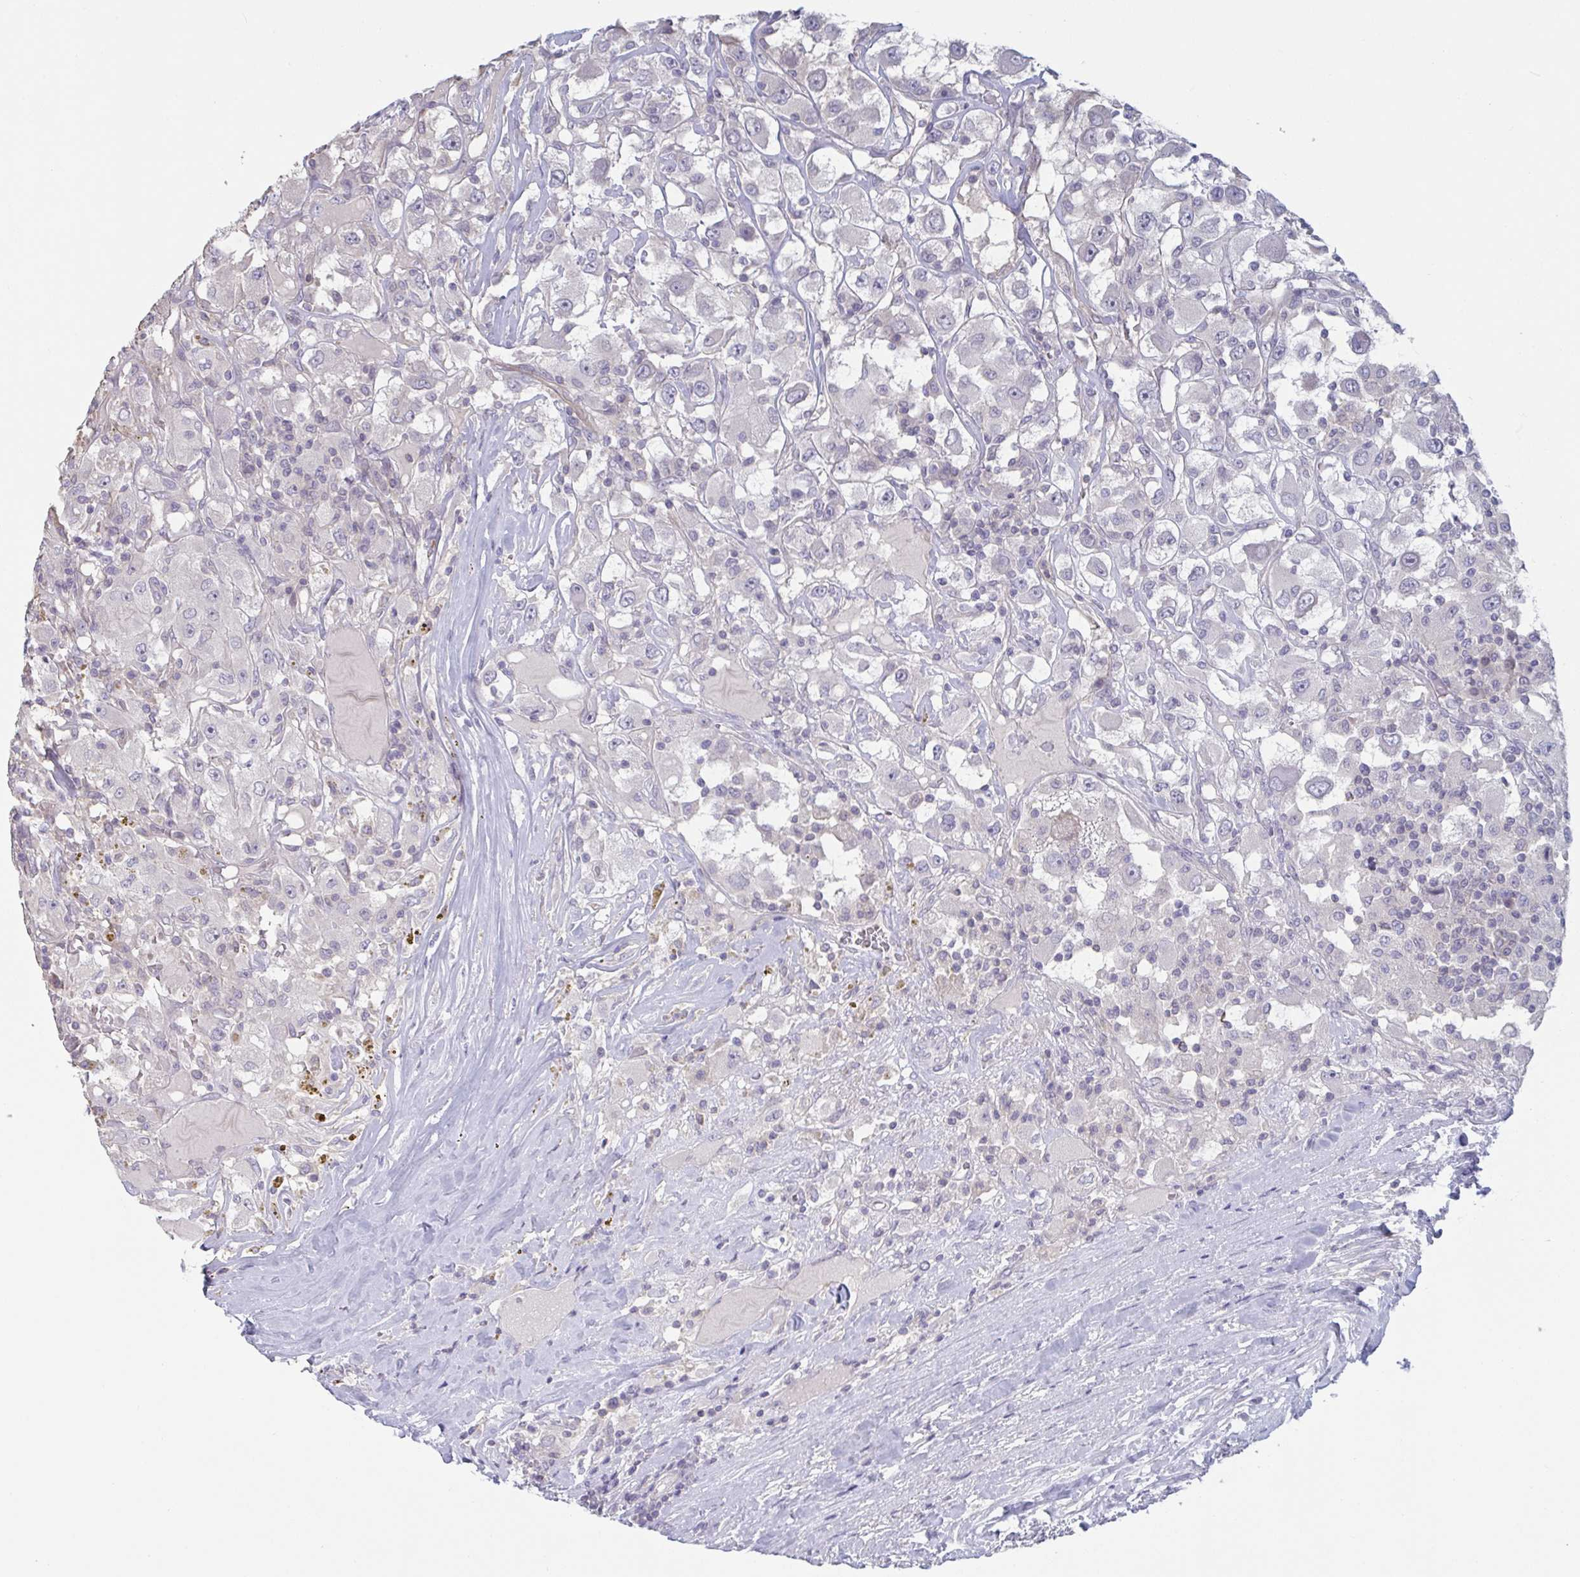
{"staining": {"intensity": "negative", "quantity": "none", "location": "none"}, "tissue": "renal cancer", "cell_type": "Tumor cells", "image_type": "cancer", "snomed": [{"axis": "morphology", "description": "Adenocarcinoma, NOS"}, {"axis": "topography", "description": "Kidney"}], "caption": "Renal cancer (adenocarcinoma) was stained to show a protein in brown. There is no significant expression in tumor cells.", "gene": "STK26", "patient": {"sex": "female", "age": 67}}